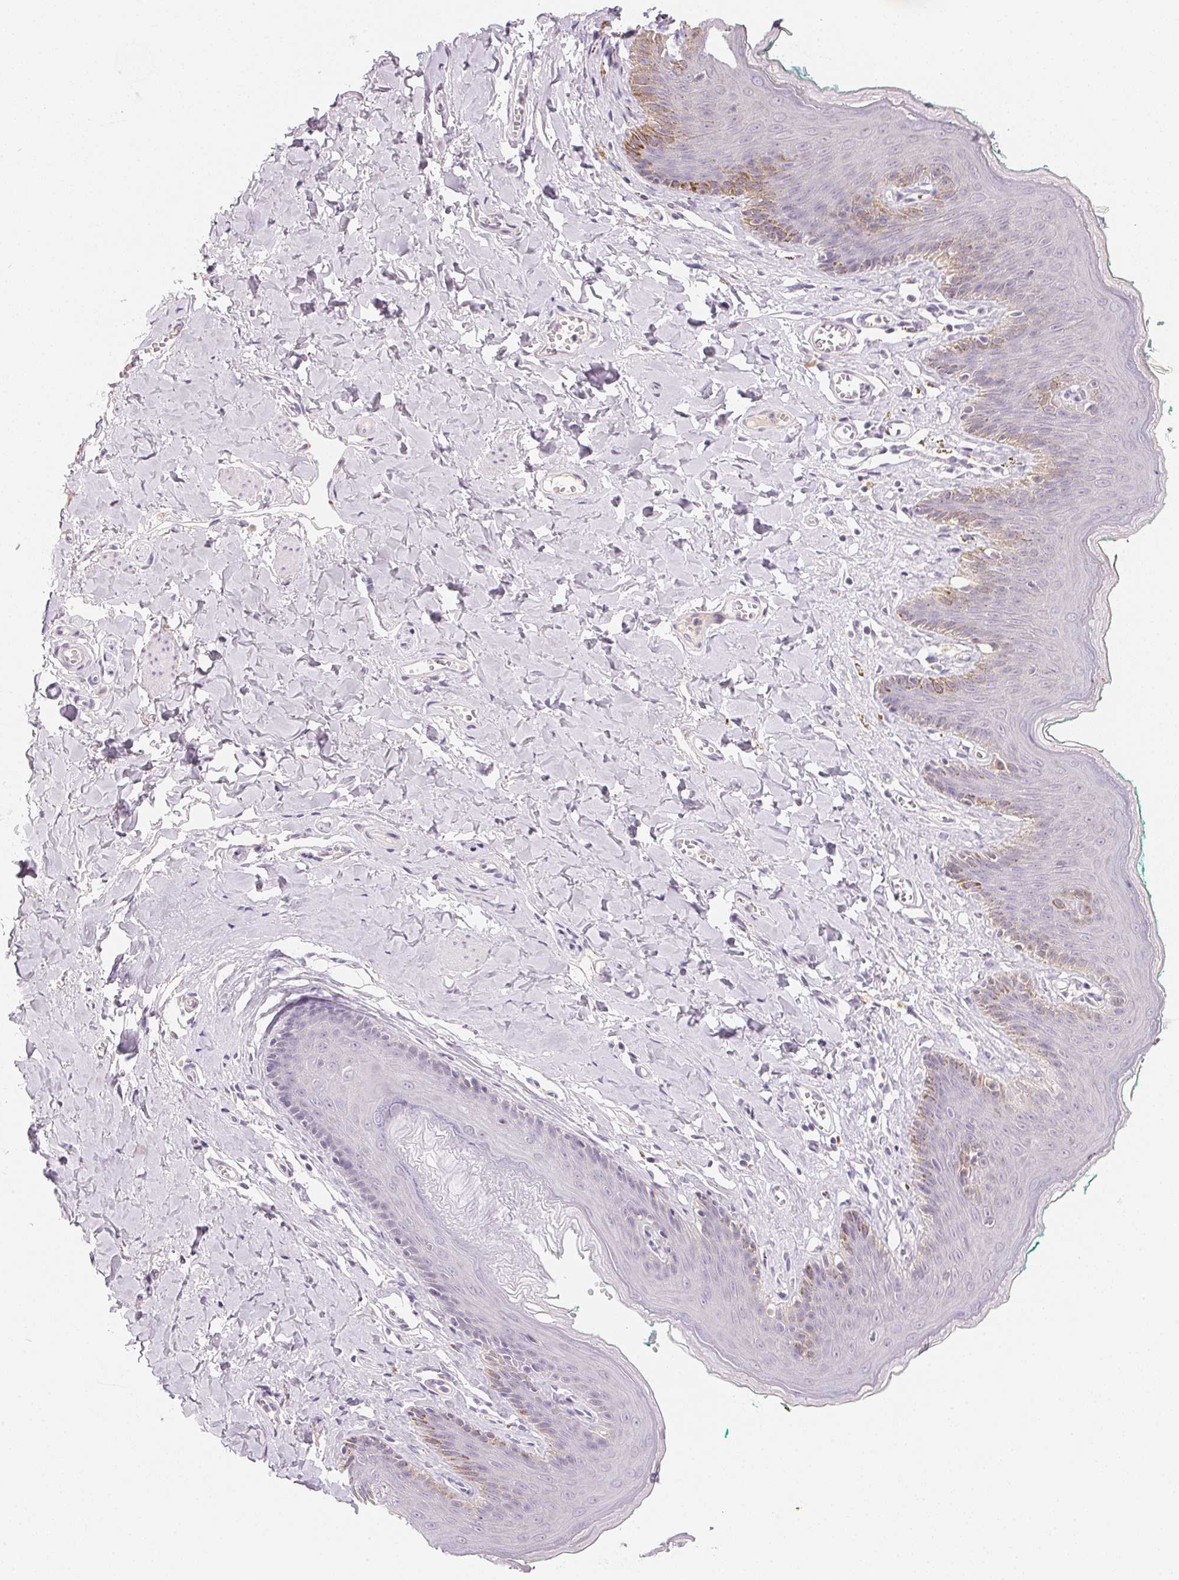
{"staining": {"intensity": "moderate", "quantity": "<25%", "location": "cytoplasmic/membranous"}, "tissue": "skin", "cell_type": "Epidermal cells", "image_type": "normal", "snomed": [{"axis": "morphology", "description": "Normal tissue, NOS"}, {"axis": "topography", "description": "Vulva"}, {"axis": "topography", "description": "Peripheral nerve tissue"}], "caption": "High-magnification brightfield microscopy of benign skin stained with DAB (3,3'-diaminobenzidine) (brown) and counterstained with hematoxylin (blue). epidermal cells exhibit moderate cytoplasmic/membranous expression is seen in approximately<25% of cells. (DAB IHC with brightfield microscopy, high magnification).", "gene": "MCOLN3", "patient": {"sex": "female", "age": 66}}